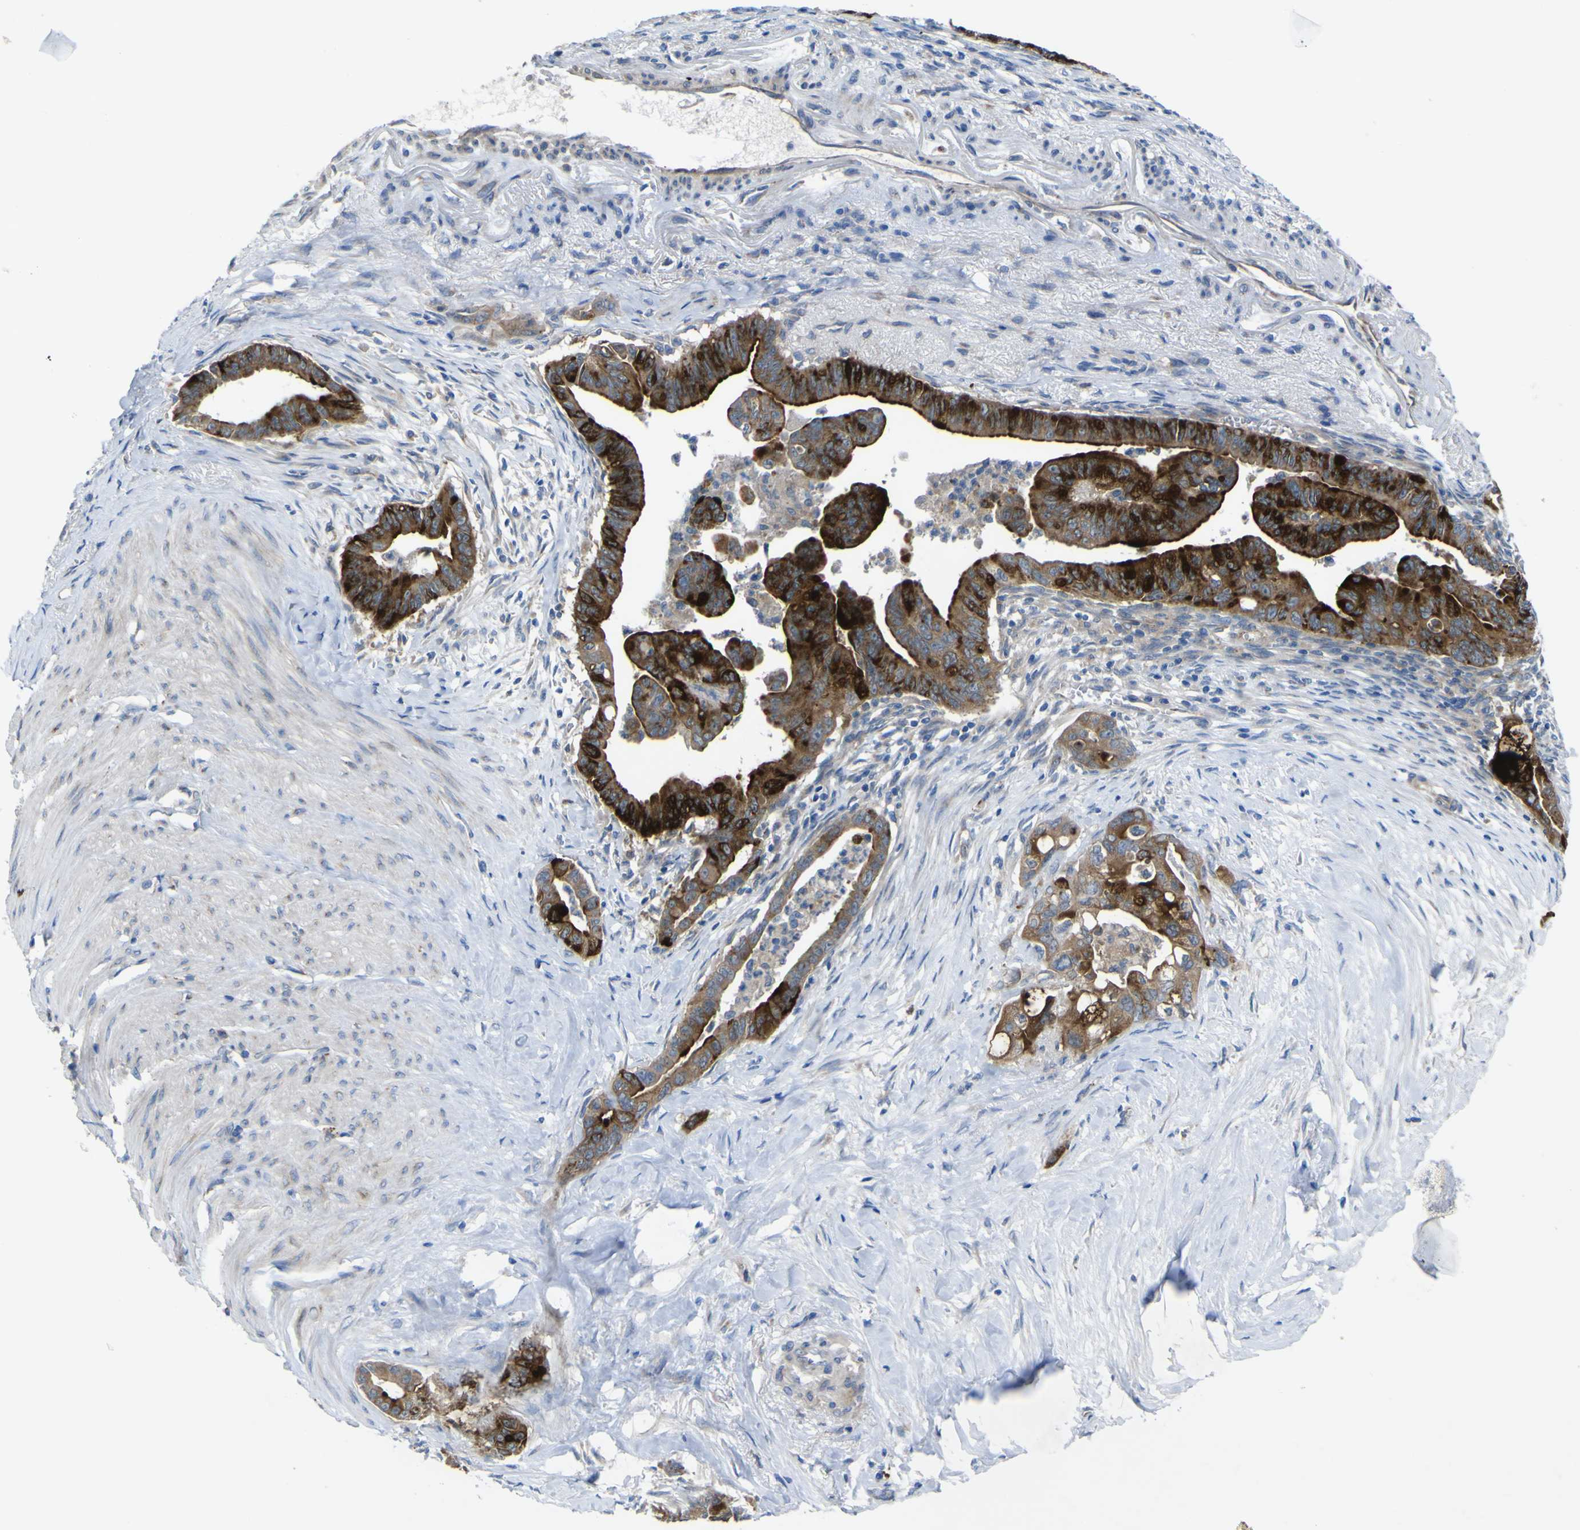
{"staining": {"intensity": "strong", "quantity": ">75%", "location": "cytoplasmic/membranous,nuclear"}, "tissue": "pancreatic cancer", "cell_type": "Tumor cells", "image_type": "cancer", "snomed": [{"axis": "morphology", "description": "Adenocarcinoma, NOS"}, {"axis": "topography", "description": "Pancreas"}], "caption": "Protein expression analysis of human pancreatic cancer (adenocarcinoma) reveals strong cytoplasmic/membranous and nuclear positivity in about >75% of tumor cells. The staining was performed using DAB, with brown indicating positive protein expression. Nuclei are stained blue with hematoxylin.", "gene": "CST3", "patient": {"sex": "male", "age": 70}}